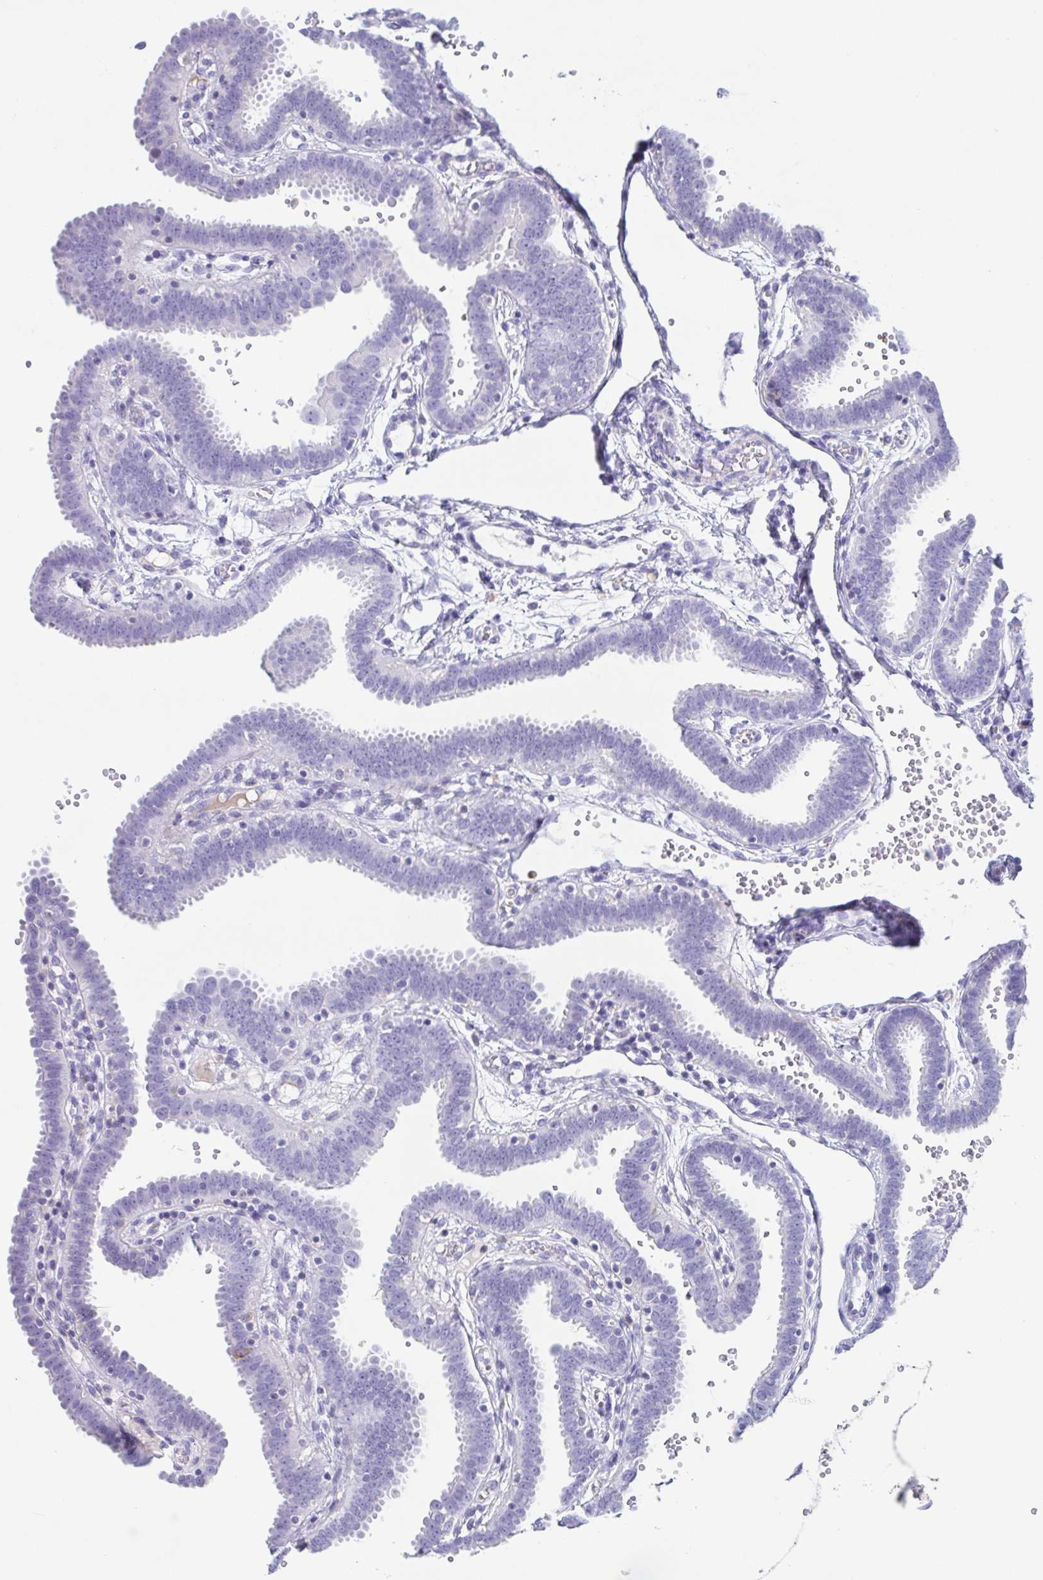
{"staining": {"intensity": "negative", "quantity": "none", "location": "none"}, "tissue": "fallopian tube", "cell_type": "Glandular cells", "image_type": "normal", "snomed": [{"axis": "morphology", "description": "Normal tissue, NOS"}, {"axis": "topography", "description": "Fallopian tube"}], "caption": "Immunohistochemistry (IHC) image of benign human fallopian tube stained for a protein (brown), which reveals no expression in glandular cells.", "gene": "ARPP21", "patient": {"sex": "female", "age": 37}}